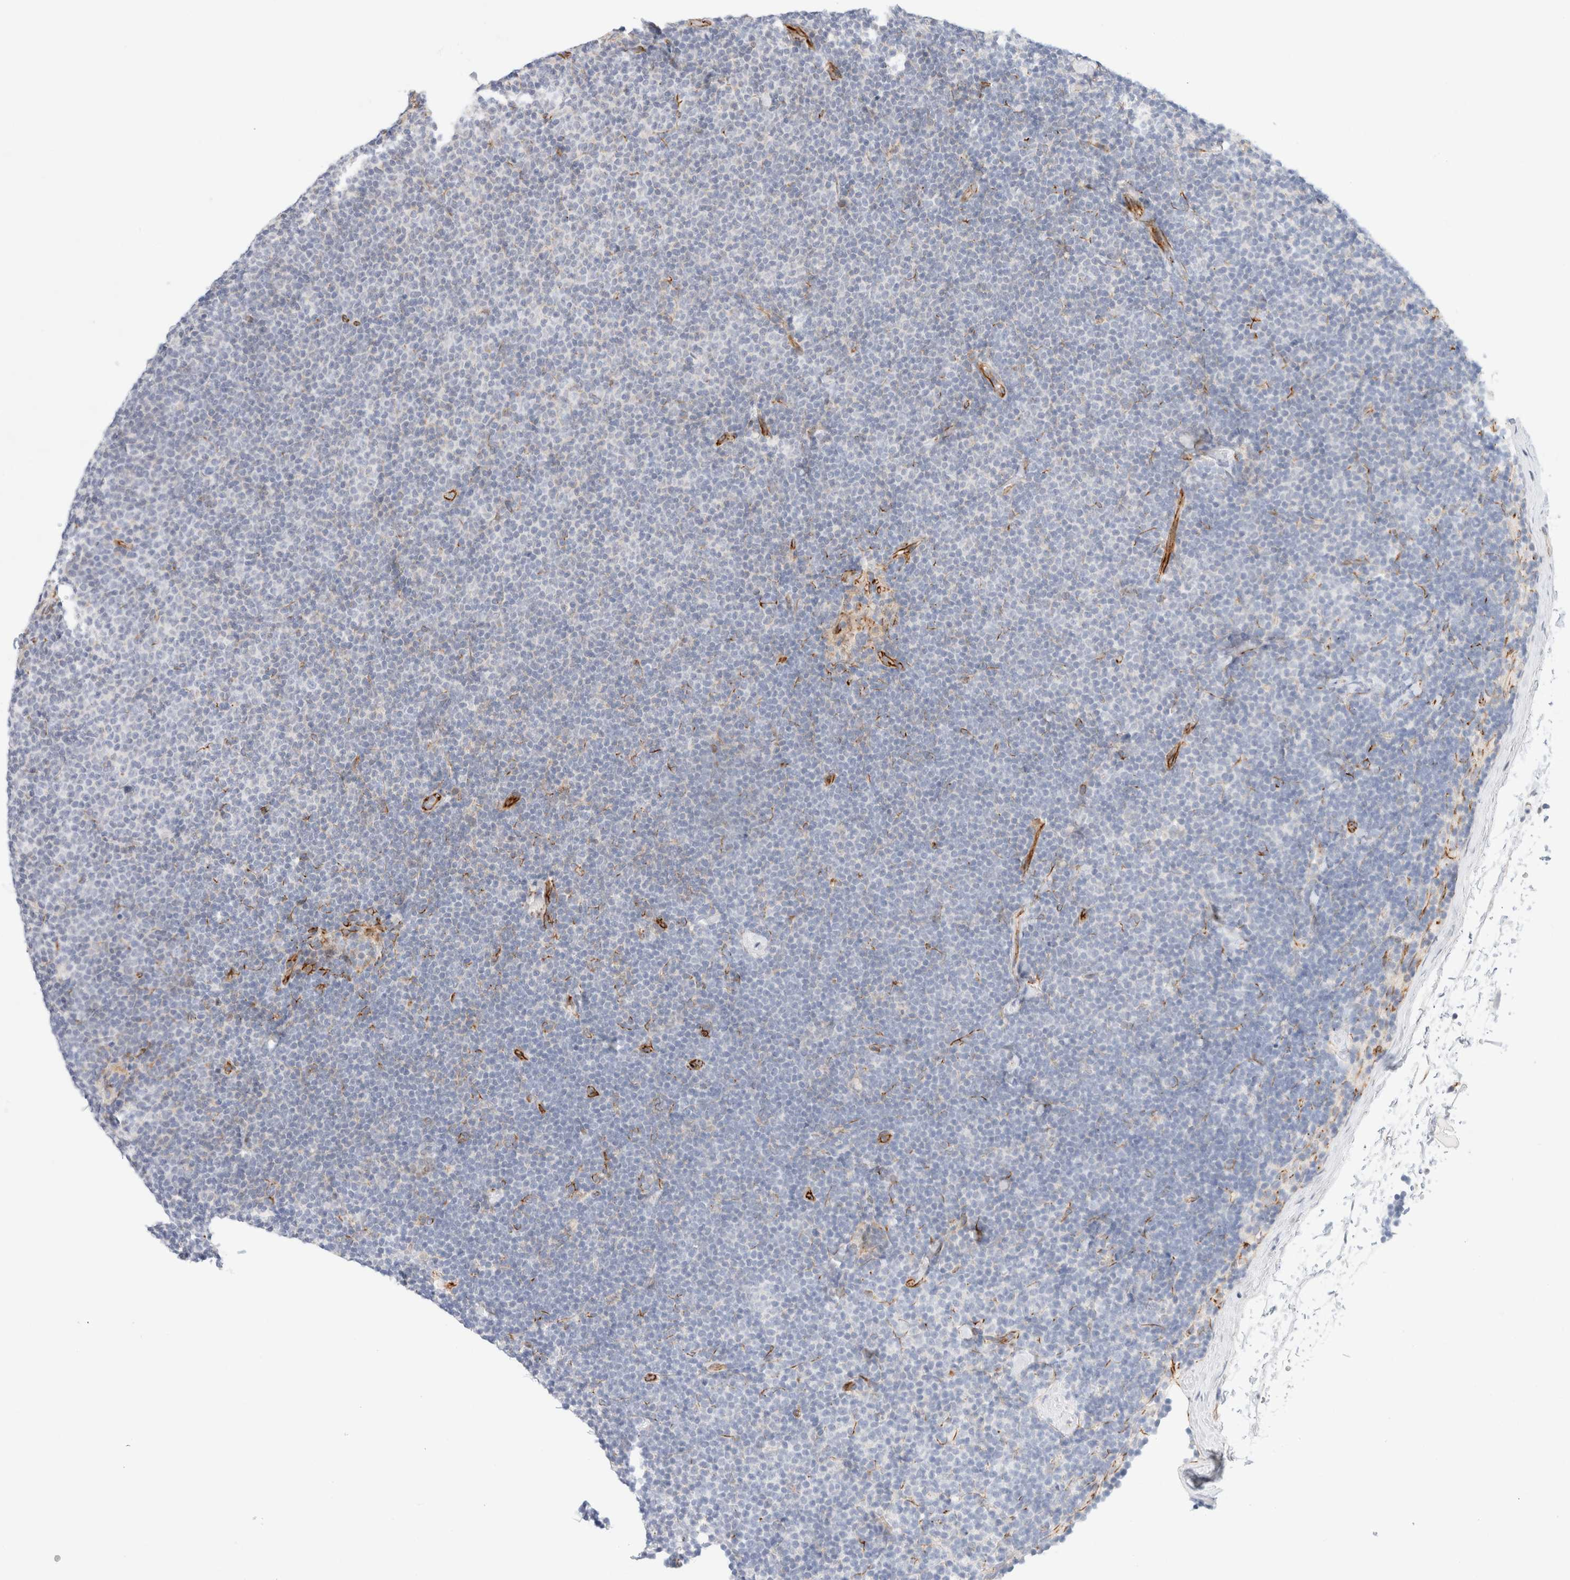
{"staining": {"intensity": "negative", "quantity": "none", "location": "none"}, "tissue": "lymphoma", "cell_type": "Tumor cells", "image_type": "cancer", "snomed": [{"axis": "morphology", "description": "Malignant lymphoma, non-Hodgkin's type, Low grade"}, {"axis": "topography", "description": "Lymph node"}], "caption": "Lymphoma was stained to show a protein in brown. There is no significant staining in tumor cells.", "gene": "SLC25A48", "patient": {"sex": "female", "age": 53}}